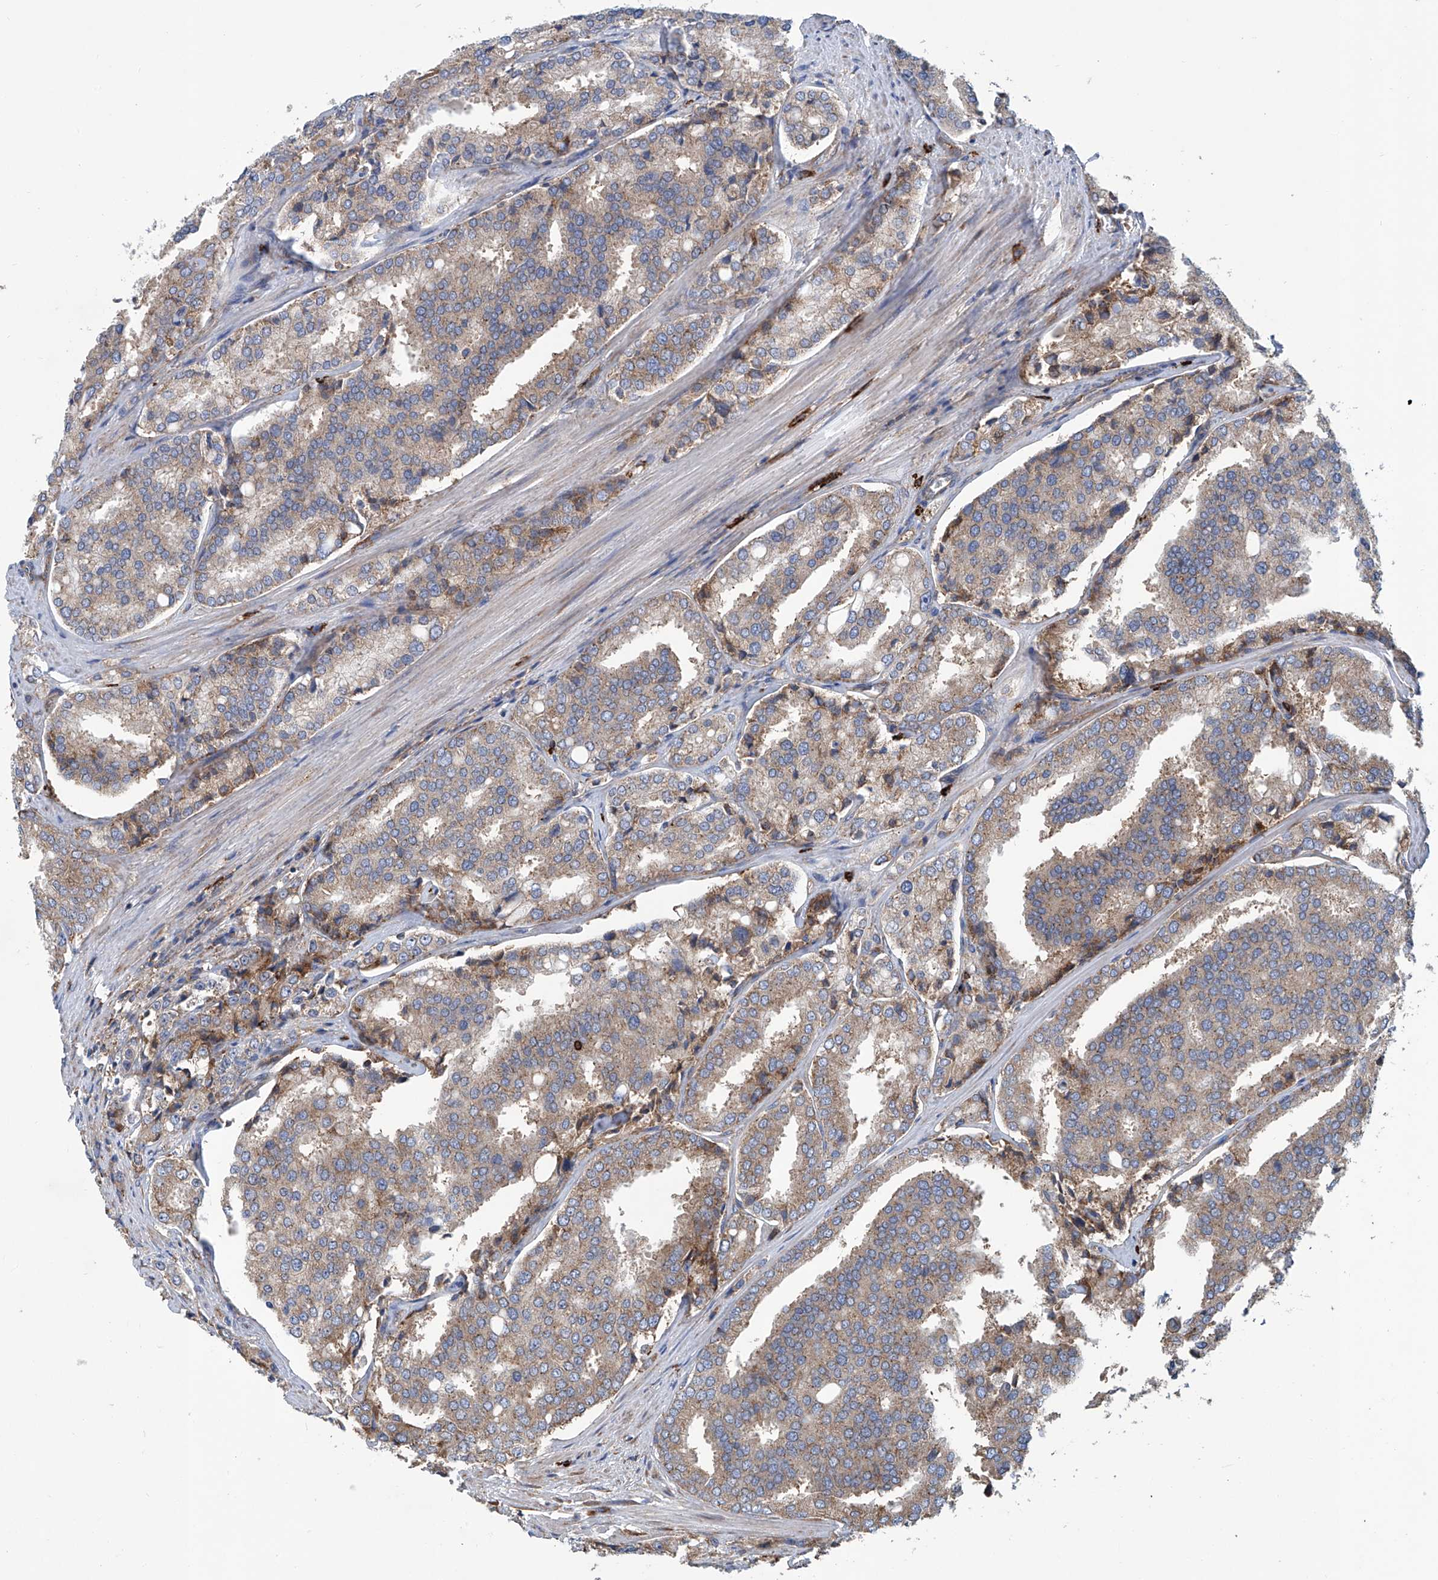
{"staining": {"intensity": "weak", "quantity": ">75%", "location": "cytoplasmic/membranous"}, "tissue": "prostate cancer", "cell_type": "Tumor cells", "image_type": "cancer", "snomed": [{"axis": "morphology", "description": "Adenocarcinoma, High grade"}, {"axis": "topography", "description": "Prostate"}], "caption": "Tumor cells exhibit low levels of weak cytoplasmic/membranous positivity in about >75% of cells in high-grade adenocarcinoma (prostate). The staining is performed using DAB (3,3'-diaminobenzidine) brown chromogen to label protein expression. The nuclei are counter-stained blue using hematoxylin.", "gene": "SENP2", "patient": {"sex": "male", "age": 50}}